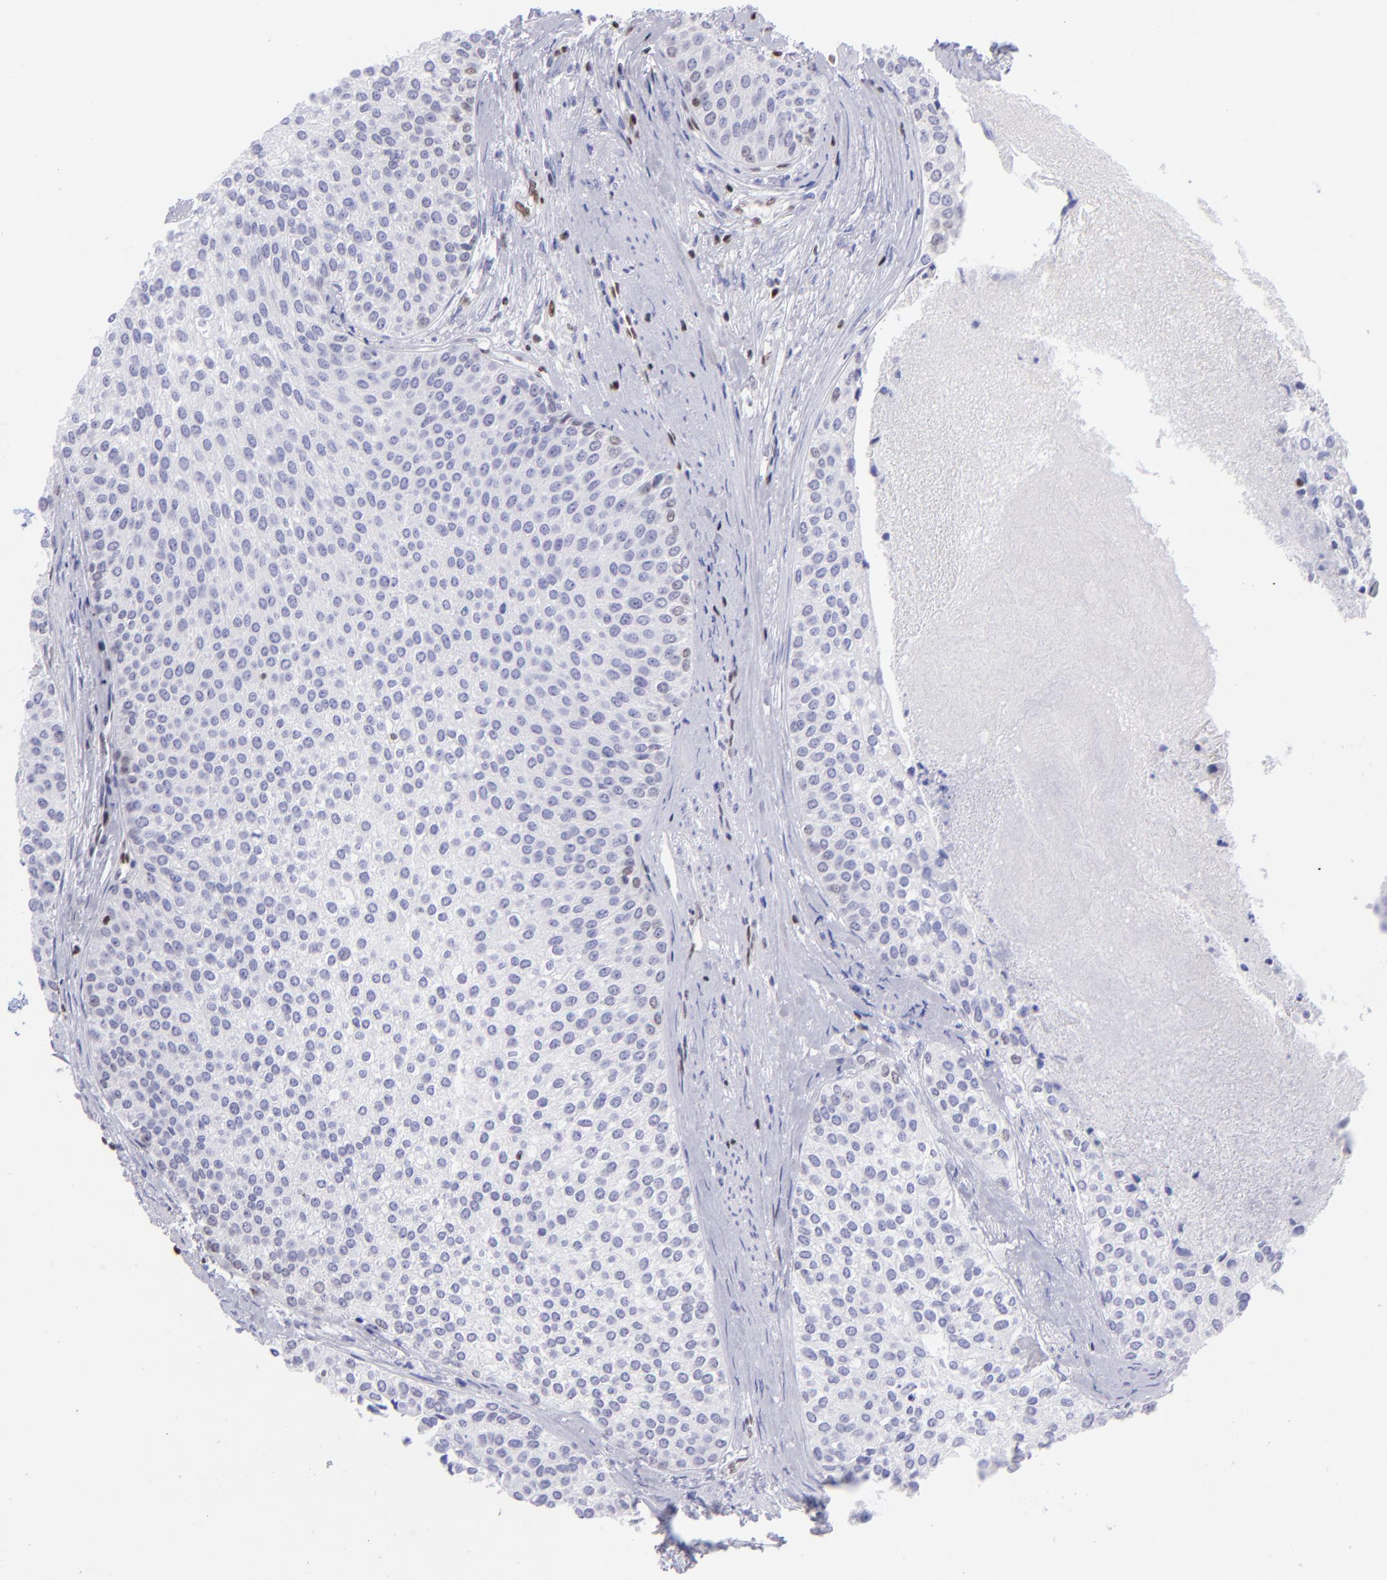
{"staining": {"intensity": "negative", "quantity": "none", "location": "none"}, "tissue": "urothelial cancer", "cell_type": "Tumor cells", "image_type": "cancer", "snomed": [{"axis": "morphology", "description": "Urothelial carcinoma, Low grade"}, {"axis": "topography", "description": "Urinary bladder"}], "caption": "An IHC image of low-grade urothelial carcinoma is shown. There is no staining in tumor cells of low-grade urothelial carcinoma.", "gene": "ETS1", "patient": {"sex": "female", "age": 73}}